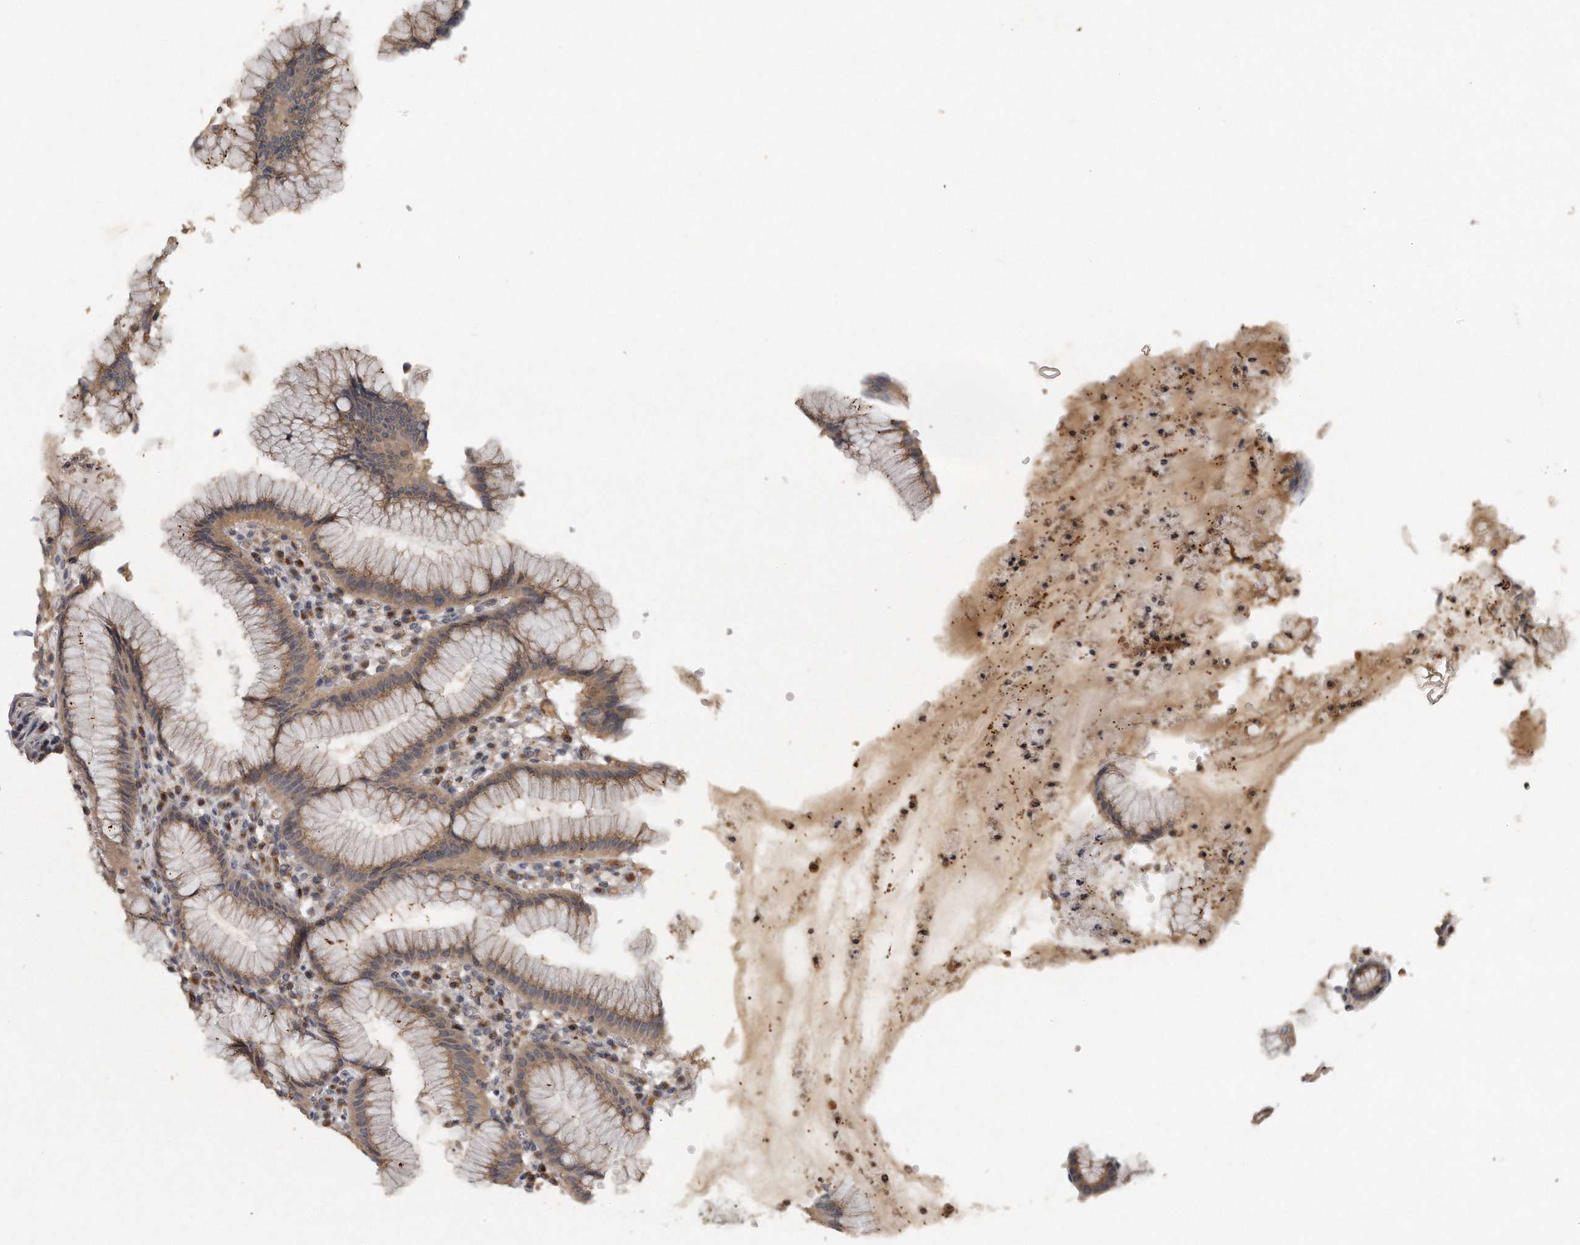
{"staining": {"intensity": "moderate", "quantity": ">75%", "location": "cytoplasmic/membranous"}, "tissue": "stomach", "cell_type": "Glandular cells", "image_type": "normal", "snomed": [{"axis": "morphology", "description": "Normal tissue, NOS"}, {"axis": "topography", "description": "Stomach"}], "caption": "Brown immunohistochemical staining in normal human stomach exhibits moderate cytoplasmic/membranous staining in about >75% of glandular cells.", "gene": "TRAPPC14", "patient": {"sex": "male", "age": 55}}